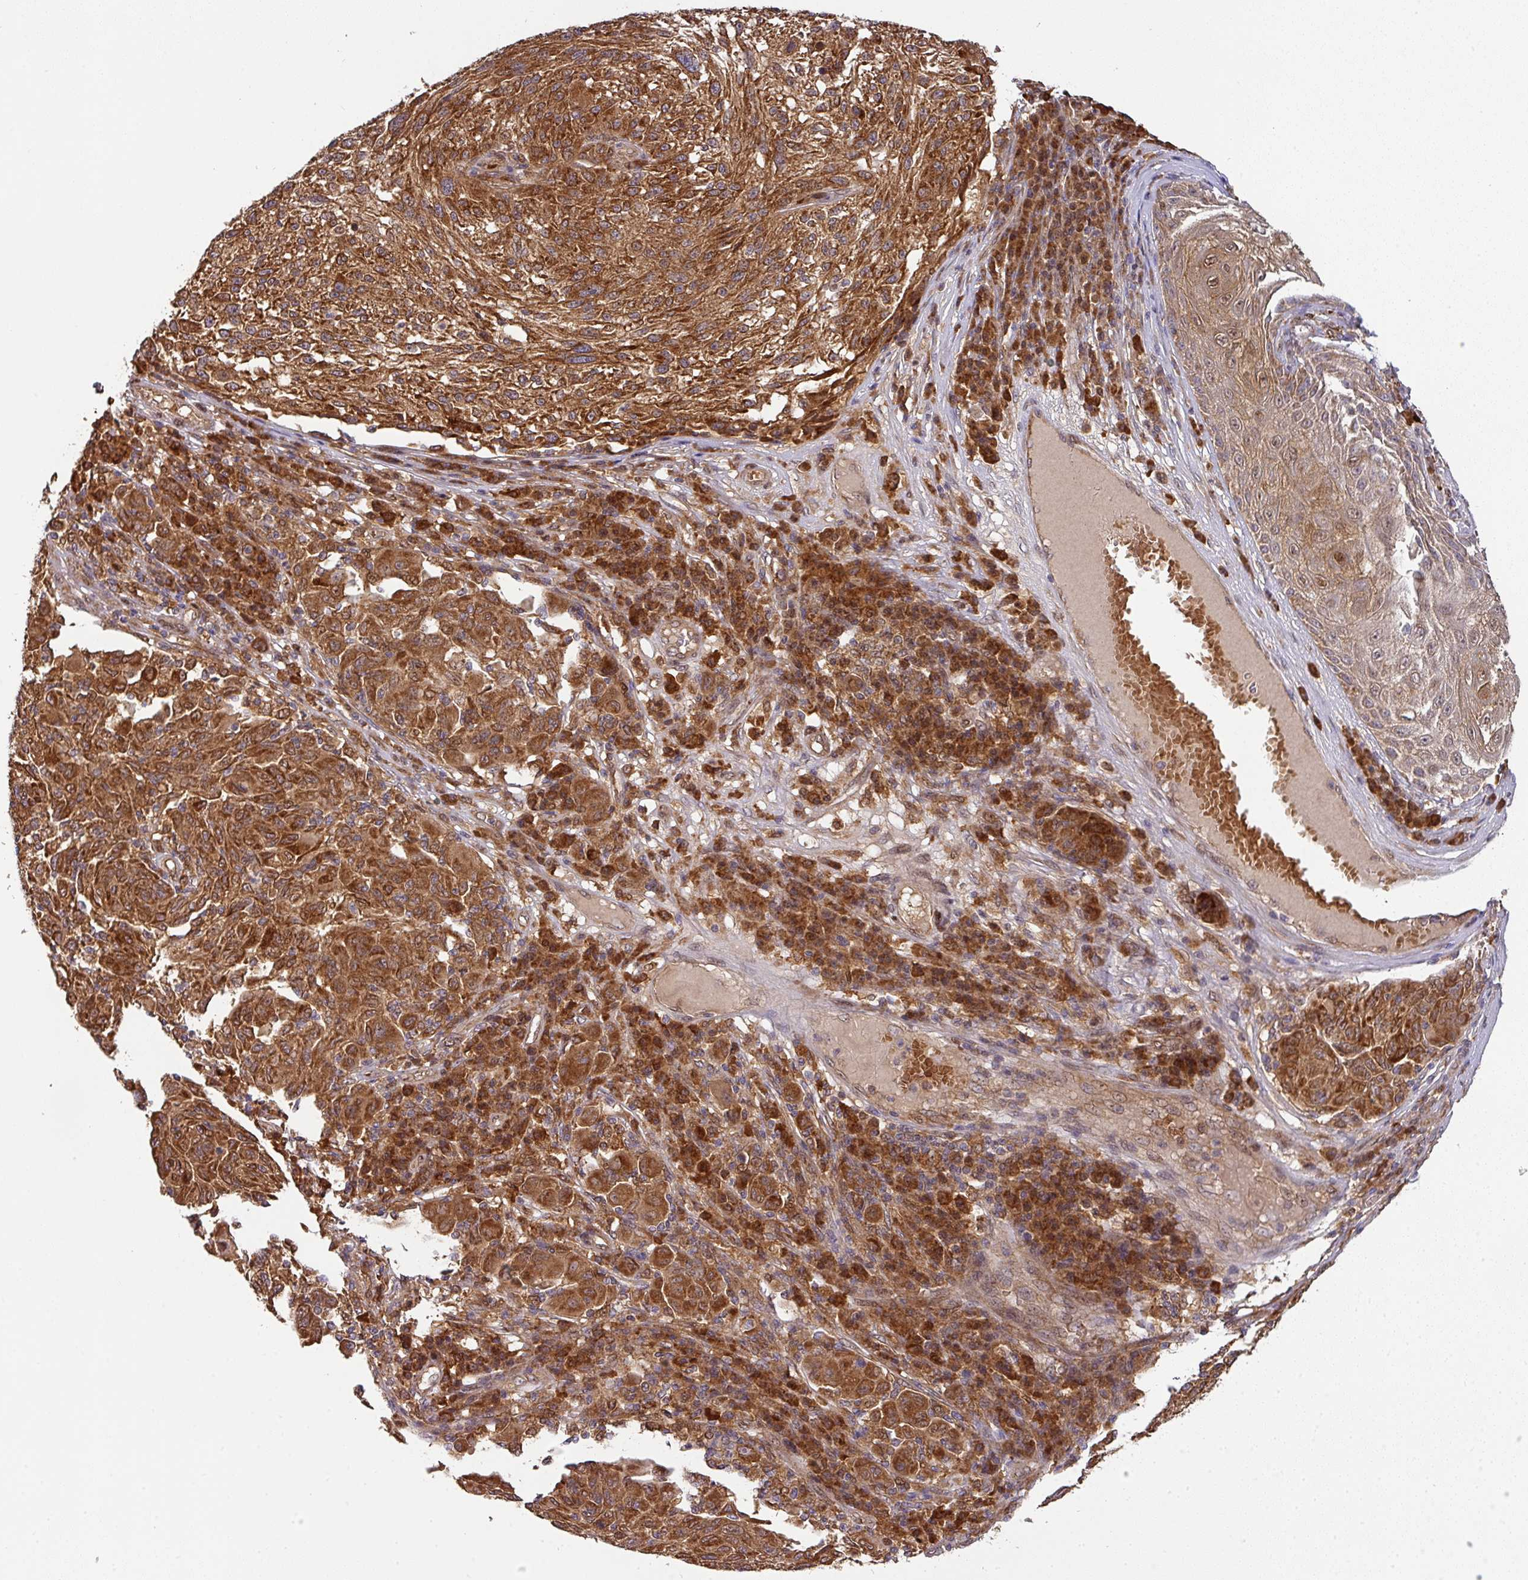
{"staining": {"intensity": "strong", "quantity": ">75%", "location": "cytoplasmic/membranous"}, "tissue": "melanoma", "cell_type": "Tumor cells", "image_type": "cancer", "snomed": [{"axis": "morphology", "description": "Malignant melanoma, NOS"}, {"axis": "topography", "description": "Skin"}], "caption": "Protein expression analysis of human melanoma reveals strong cytoplasmic/membranous staining in about >75% of tumor cells.", "gene": "MALSU1", "patient": {"sex": "male", "age": 53}}